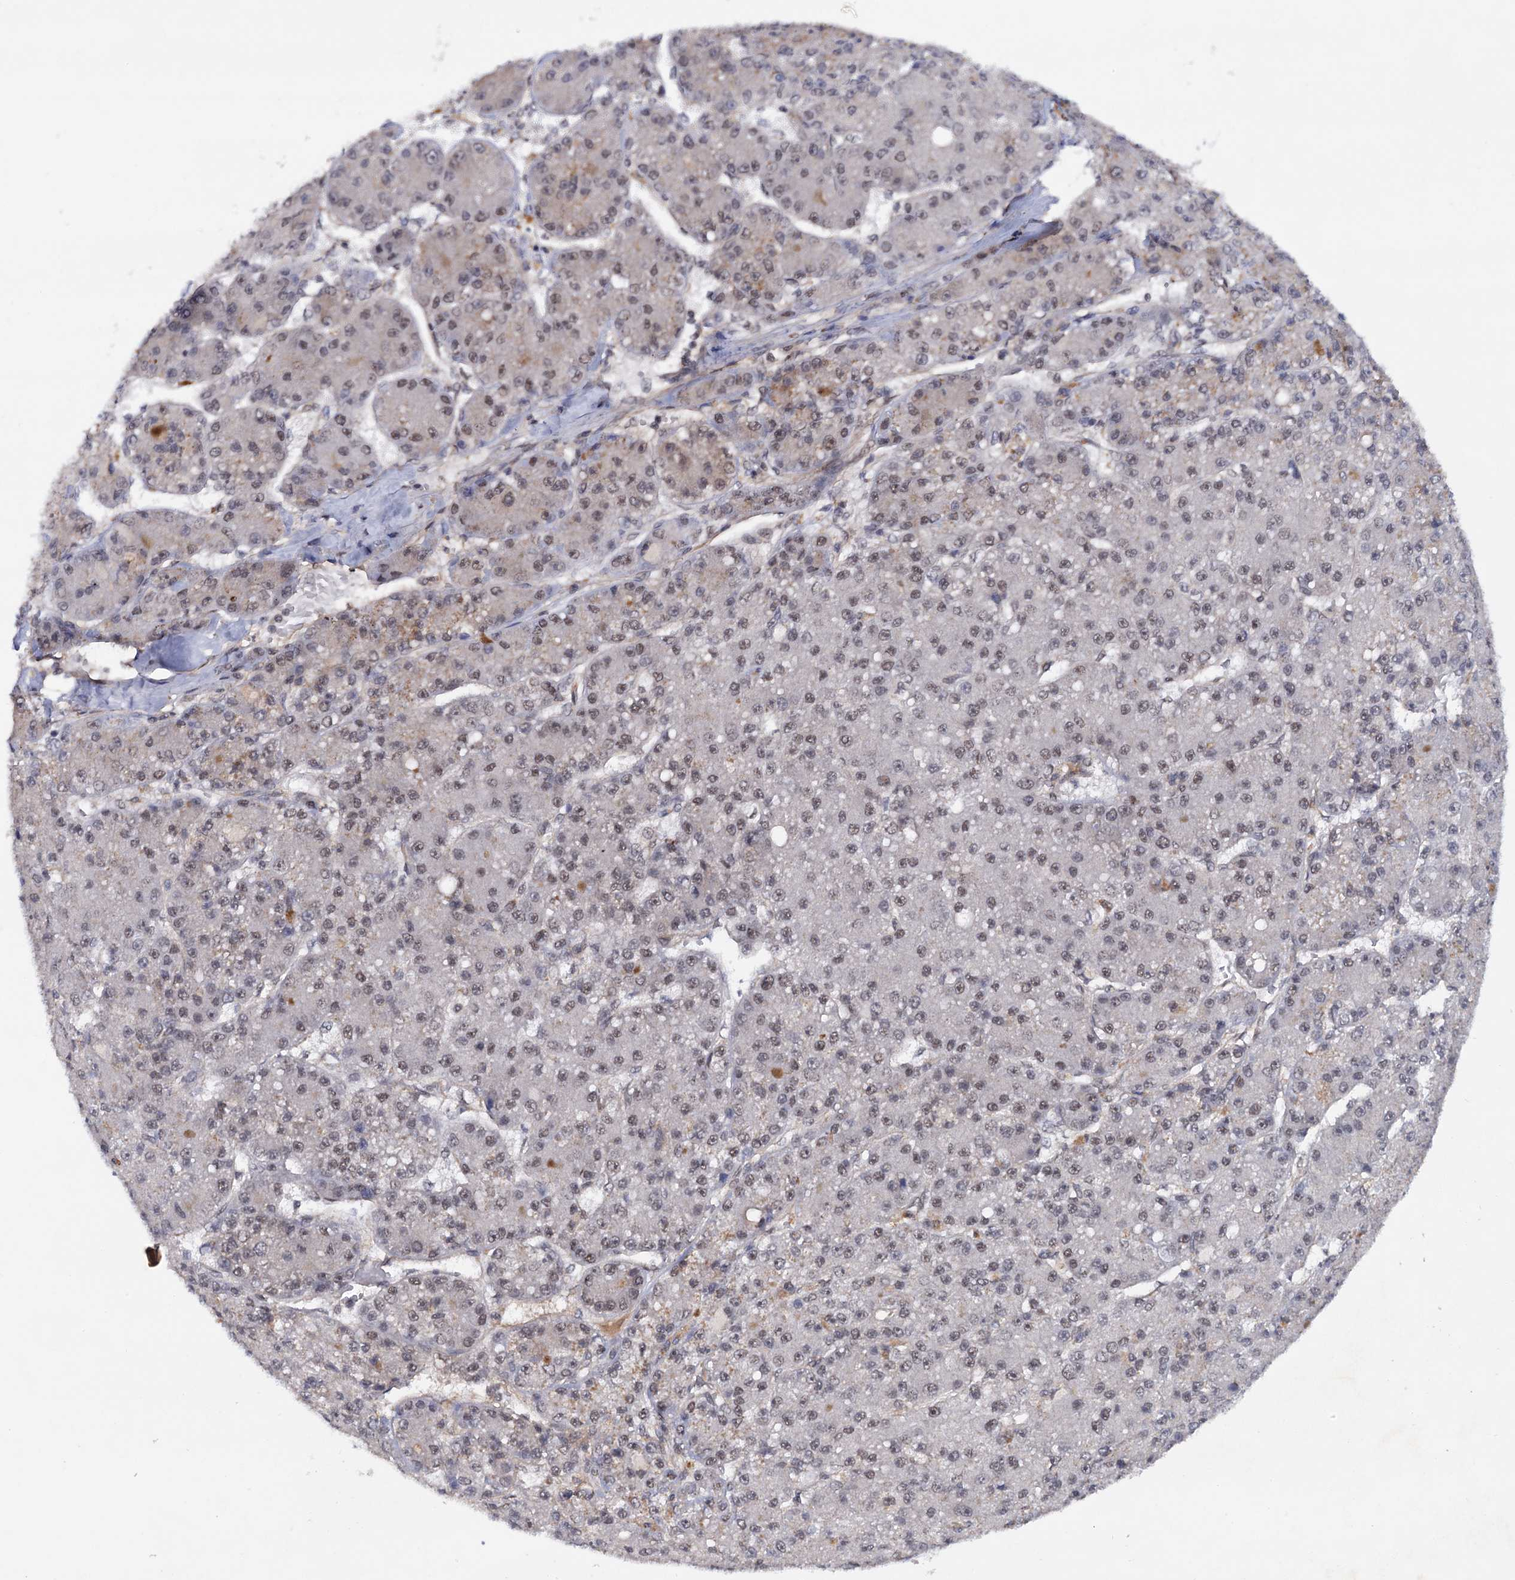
{"staining": {"intensity": "weak", "quantity": "<25%", "location": "nuclear"}, "tissue": "liver cancer", "cell_type": "Tumor cells", "image_type": "cancer", "snomed": [{"axis": "morphology", "description": "Carcinoma, Hepatocellular, NOS"}, {"axis": "topography", "description": "Liver"}], "caption": "A micrograph of human liver cancer is negative for staining in tumor cells.", "gene": "TBC1D12", "patient": {"sex": "male", "age": 67}}